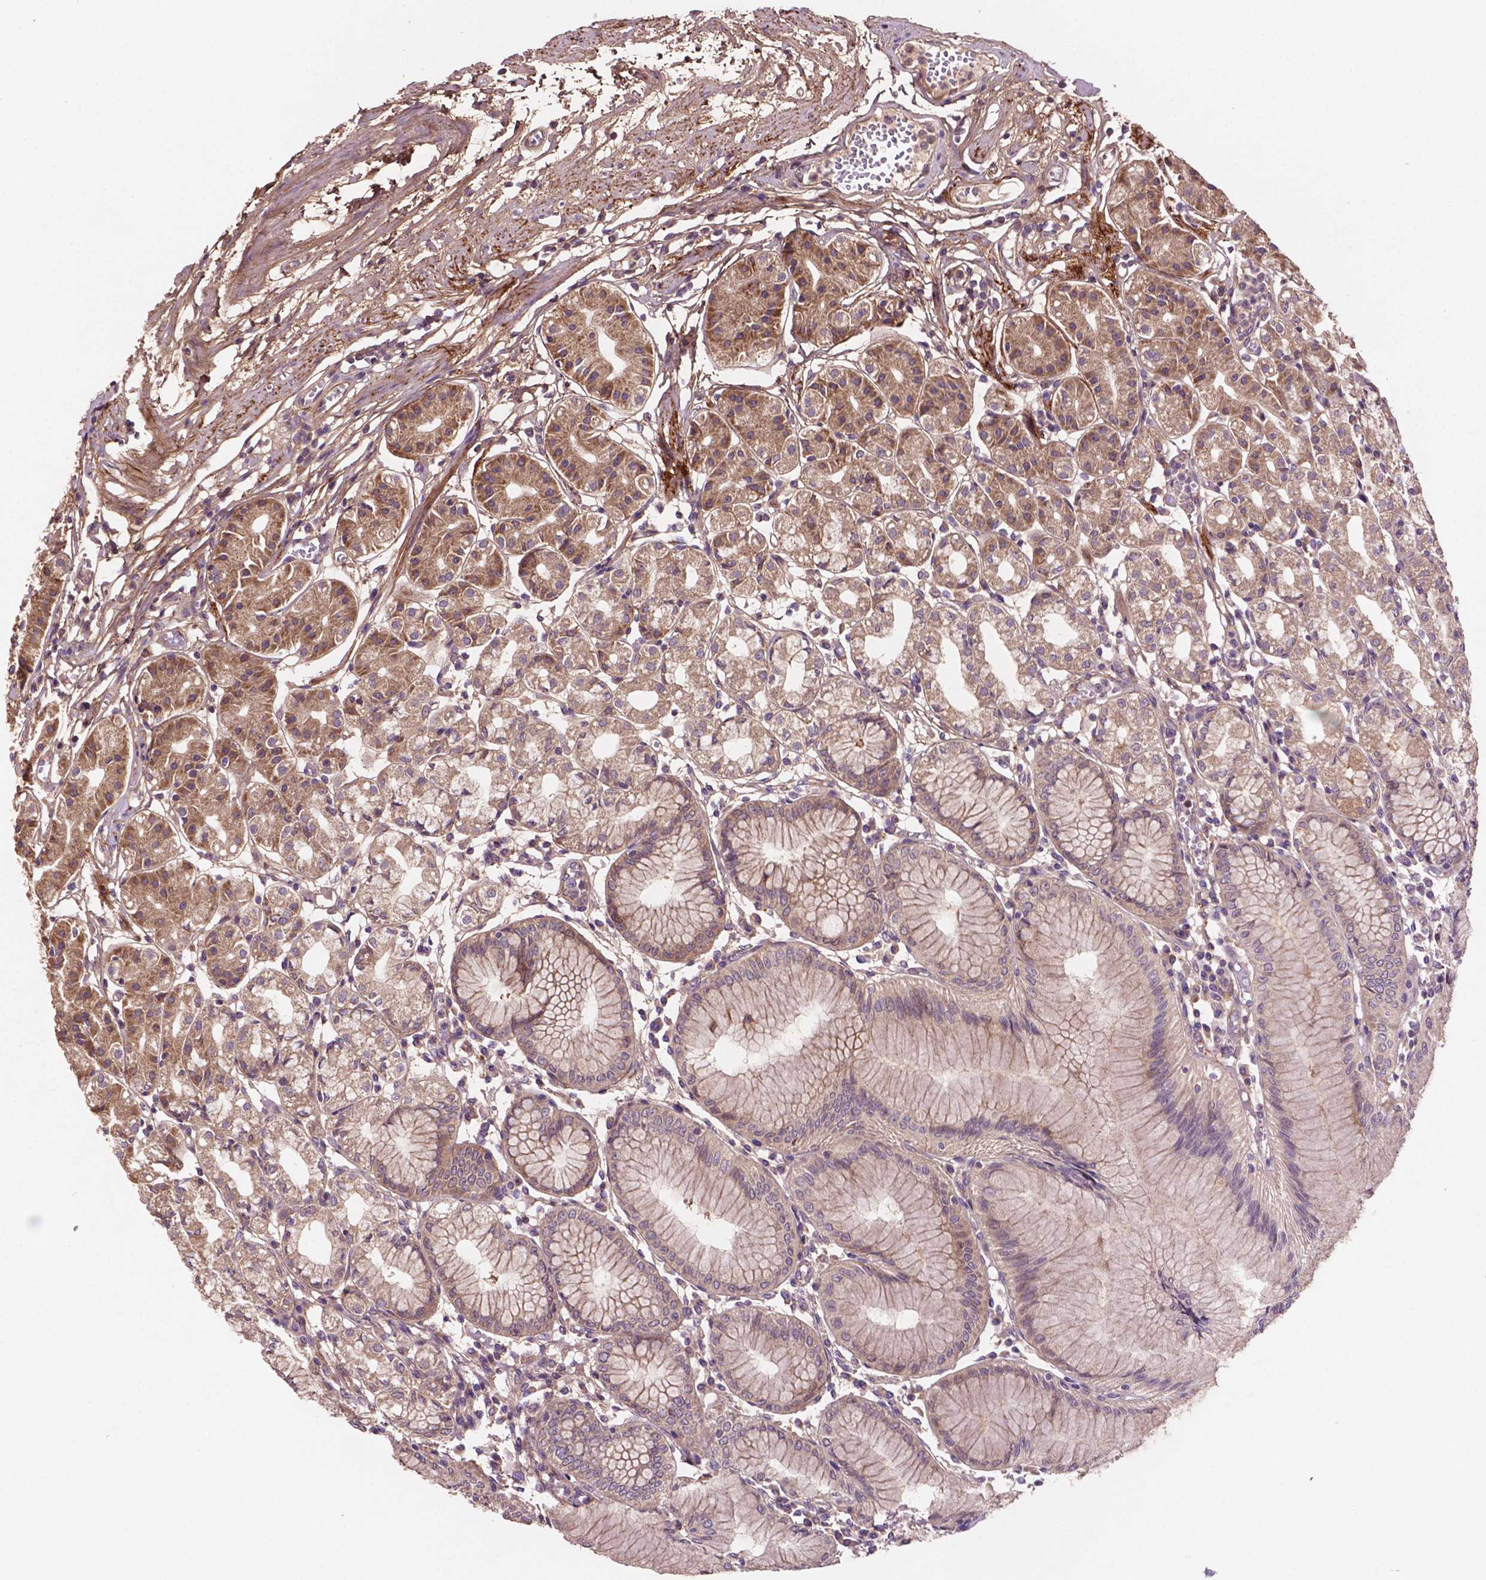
{"staining": {"intensity": "moderate", "quantity": ">75%", "location": "cytoplasmic/membranous"}, "tissue": "stomach", "cell_type": "Glandular cells", "image_type": "normal", "snomed": [{"axis": "morphology", "description": "Normal tissue, NOS"}, {"axis": "topography", "description": "Skeletal muscle"}, {"axis": "topography", "description": "Stomach"}], "caption": "Moderate cytoplasmic/membranous staining for a protein is appreciated in approximately >75% of glandular cells of unremarkable stomach using immunohistochemistry (IHC).", "gene": "GJA9", "patient": {"sex": "female", "age": 57}}